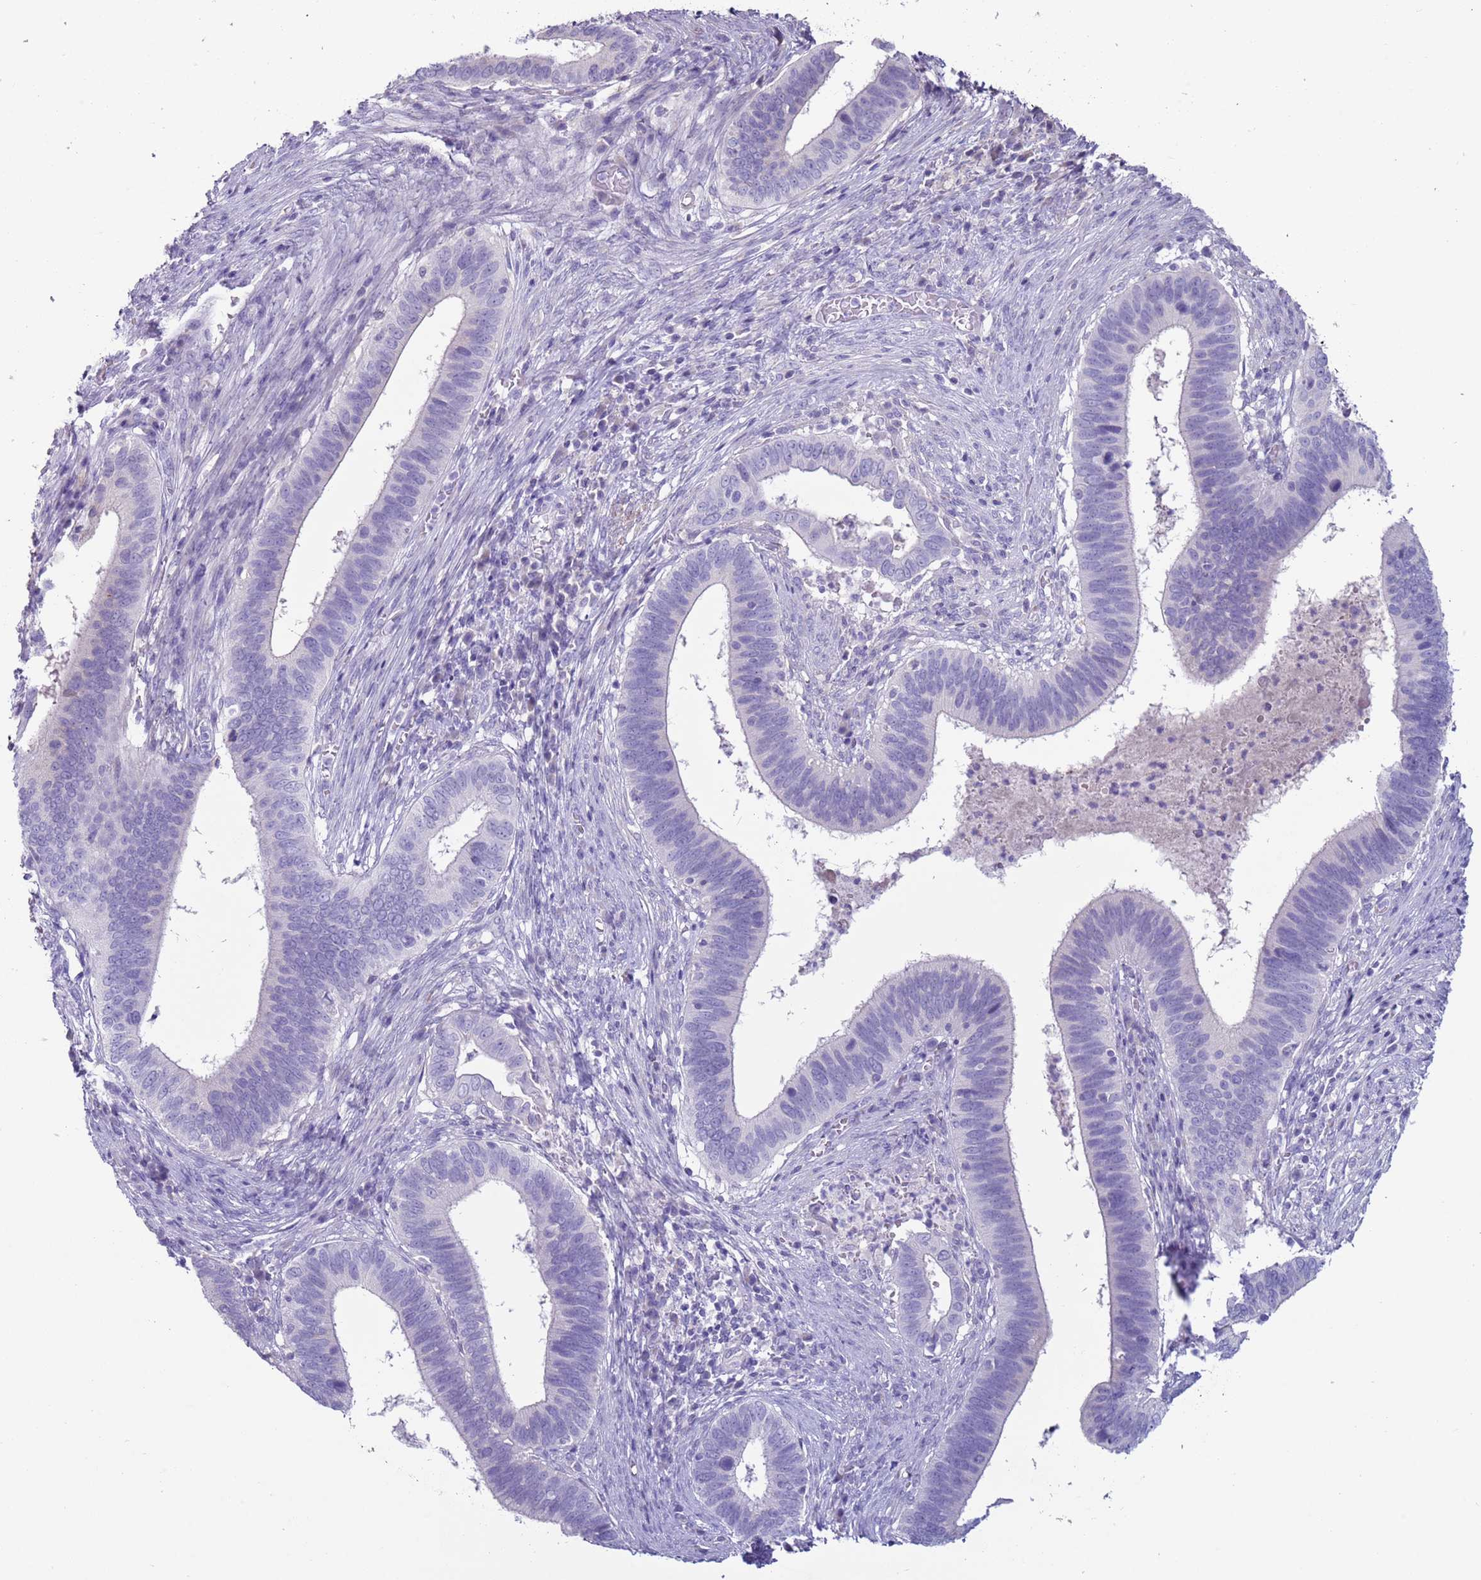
{"staining": {"intensity": "negative", "quantity": "none", "location": "none"}, "tissue": "cervical cancer", "cell_type": "Tumor cells", "image_type": "cancer", "snomed": [{"axis": "morphology", "description": "Adenocarcinoma, NOS"}, {"axis": "topography", "description": "Cervix"}], "caption": "An image of human adenocarcinoma (cervical) is negative for staining in tumor cells.", "gene": "NPAP1", "patient": {"sex": "female", "age": 42}}